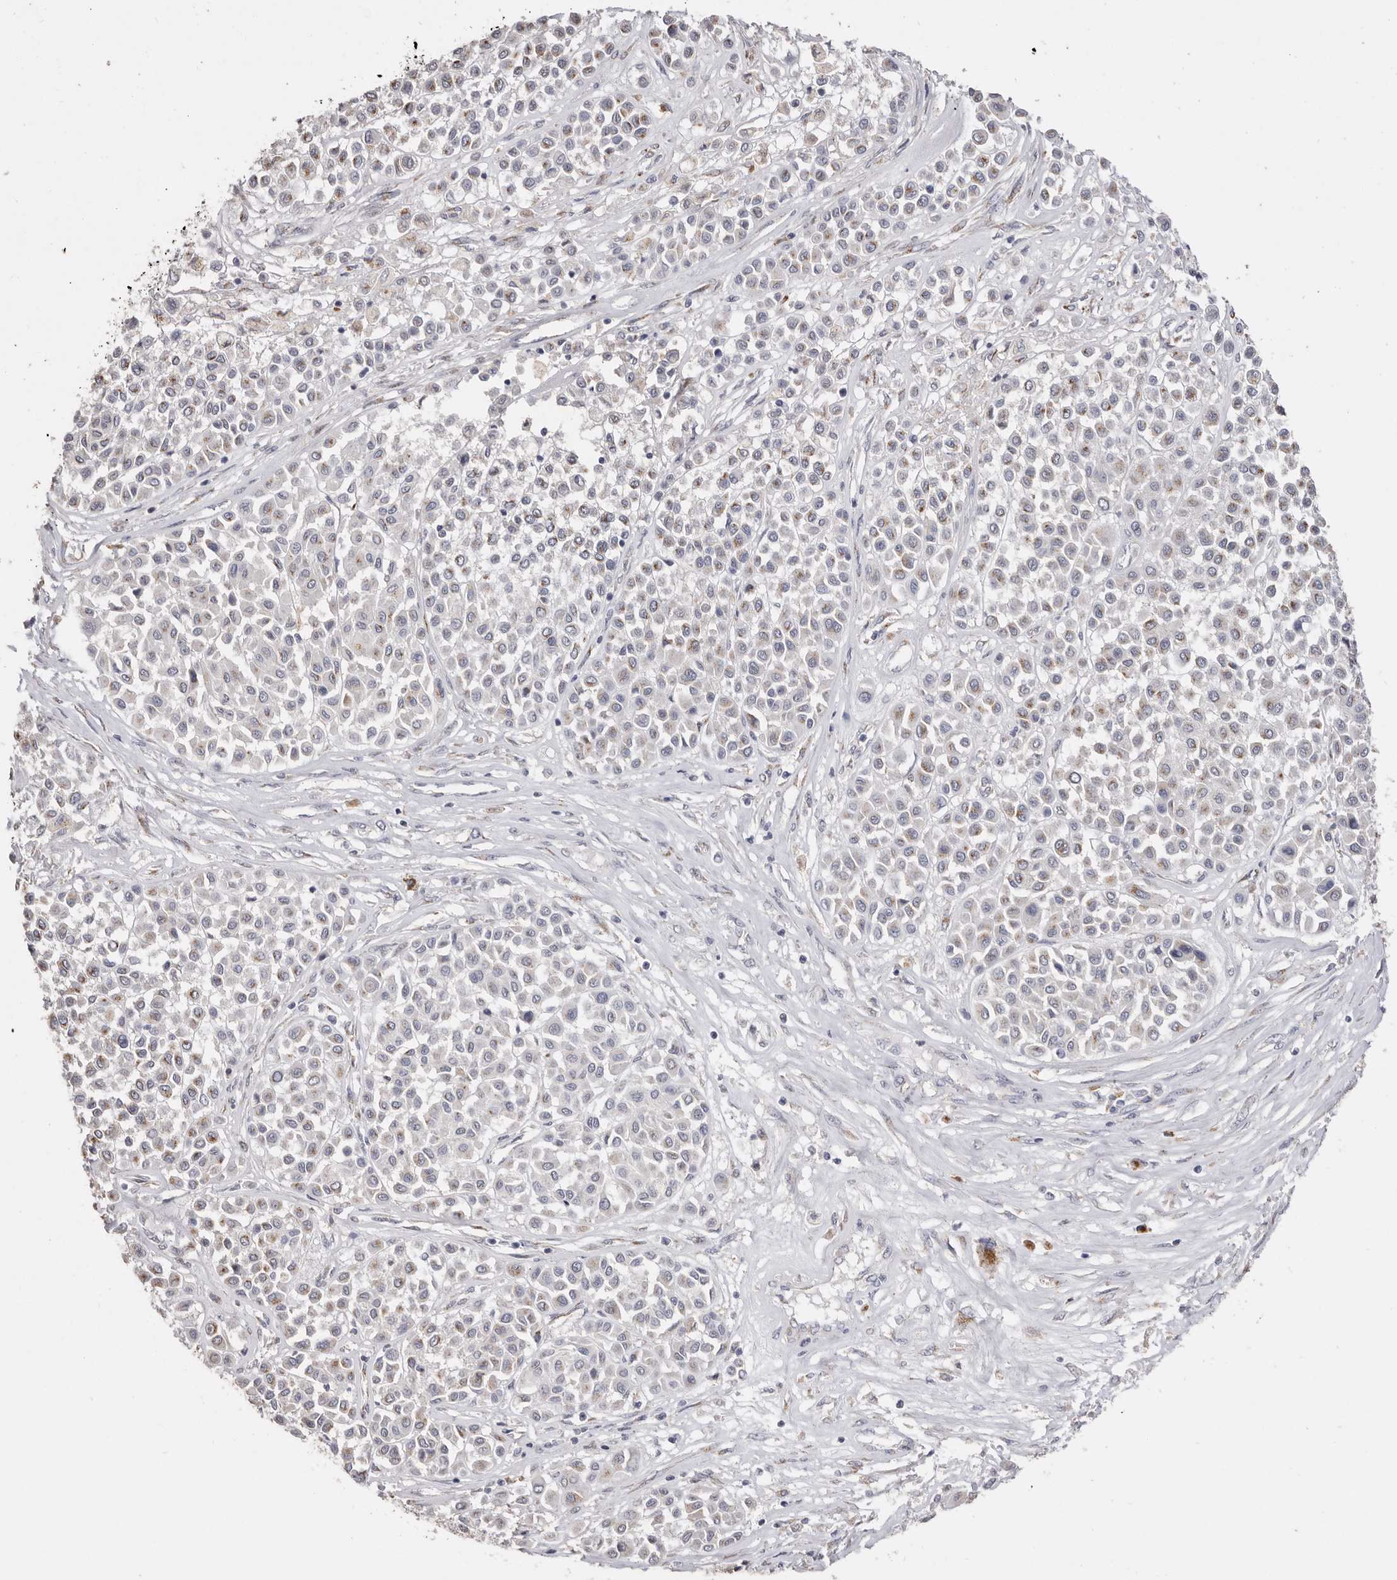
{"staining": {"intensity": "moderate", "quantity": "25%-75%", "location": "cytoplasmic/membranous"}, "tissue": "melanoma", "cell_type": "Tumor cells", "image_type": "cancer", "snomed": [{"axis": "morphology", "description": "Malignant melanoma, Metastatic site"}, {"axis": "topography", "description": "Soft tissue"}], "caption": "Immunohistochemistry image of malignant melanoma (metastatic site) stained for a protein (brown), which exhibits medium levels of moderate cytoplasmic/membranous expression in approximately 25%-75% of tumor cells.", "gene": "LGALS7B", "patient": {"sex": "male", "age": 41}}